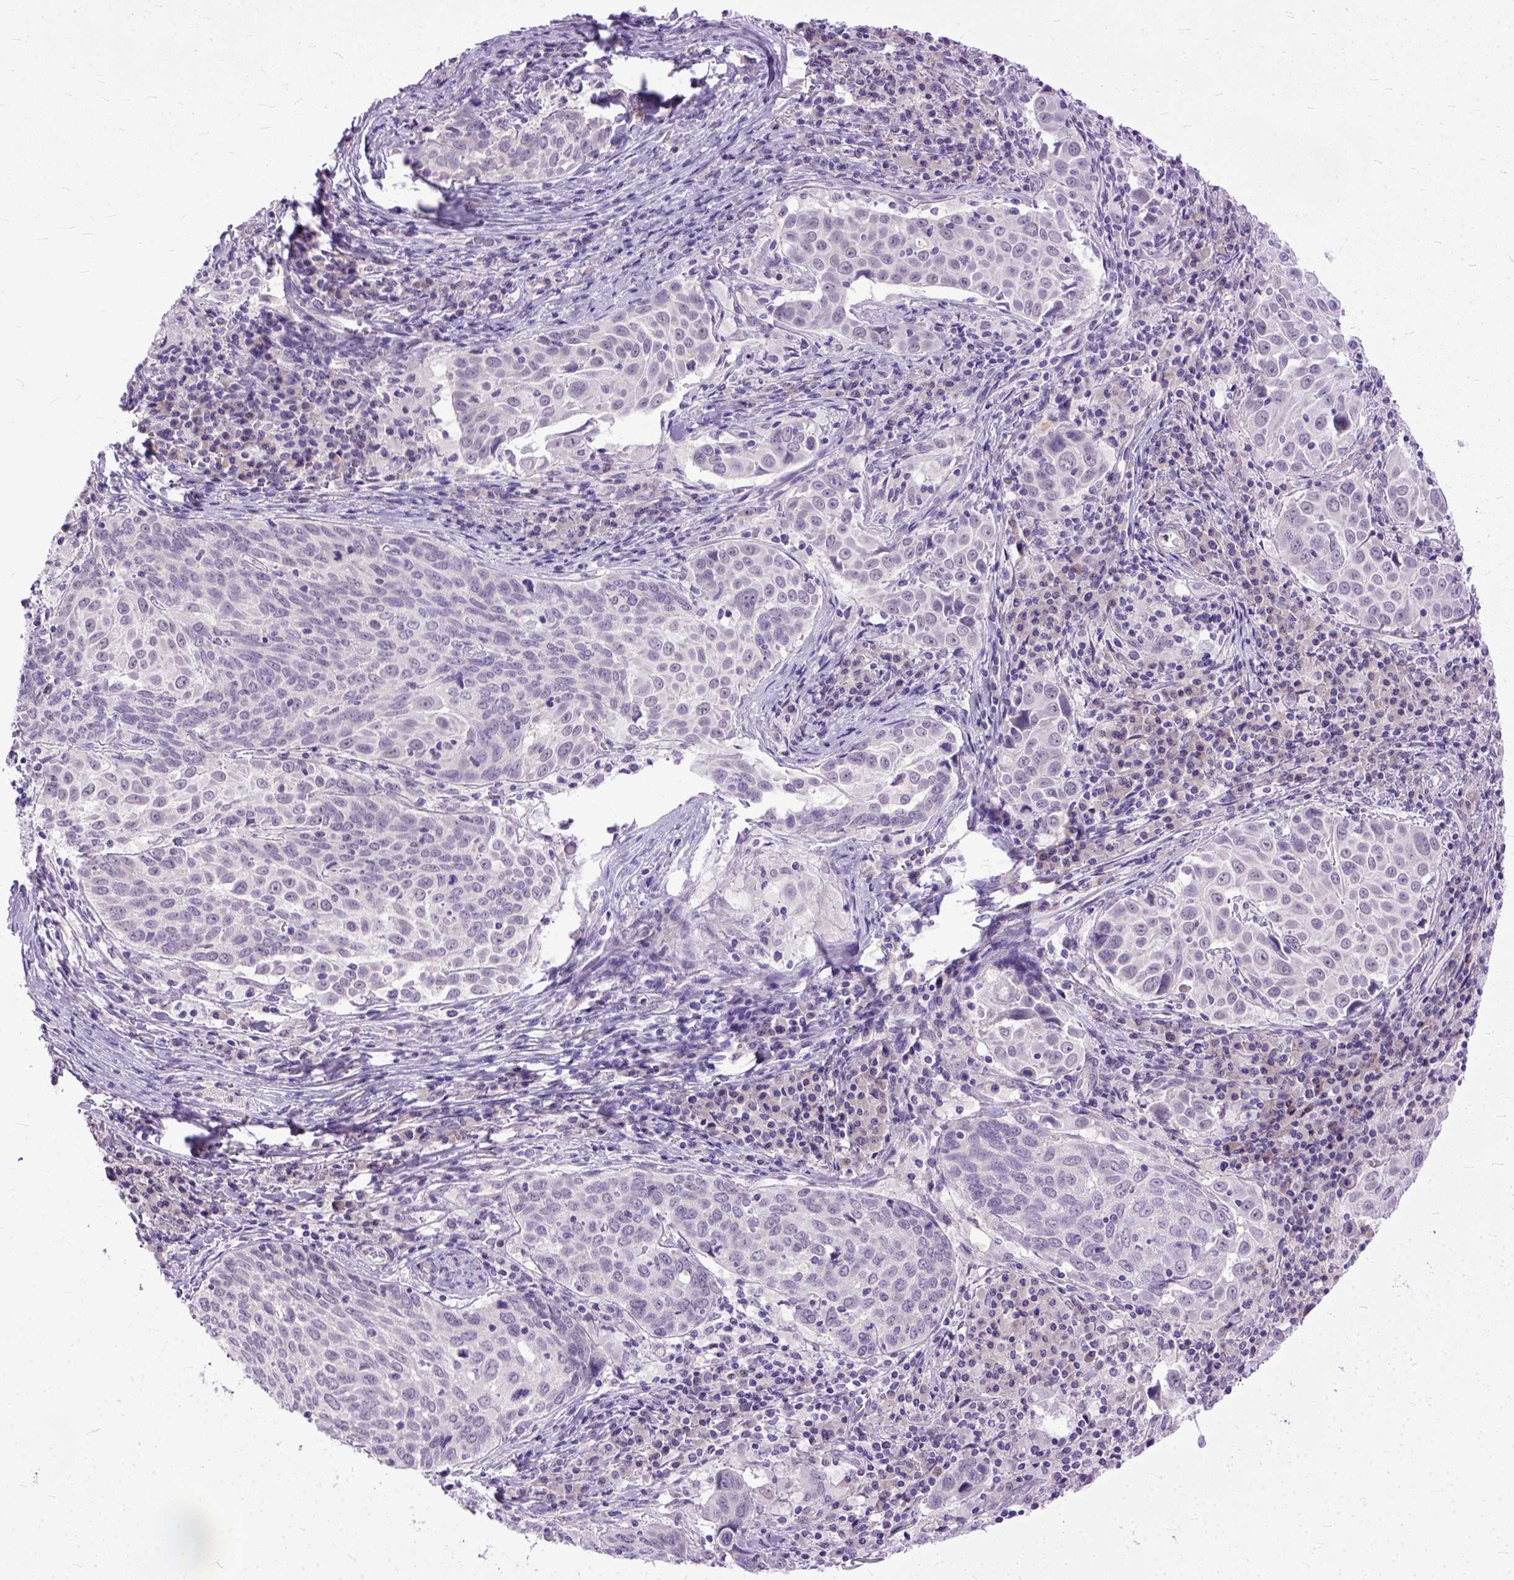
{"staining": {"intensity": "negative", "quantity": "none", "location": "none"}, "tissue": "lung cancer", "cell_type": "Tumor cells", "image_type": "cancer", "snomed": [{"axis": "morphology", "description": "Squamous cell carcinoma, NOS"}, {"axis": "topography", "description": "Lung"}], "caption": "This is an immunohistochemistry histopathology image of lung squamous cell carcinoma. There is no staining in tumor cells.", "gene": "TCEAL7", "patient": {"sex": "male", "age": 57}}